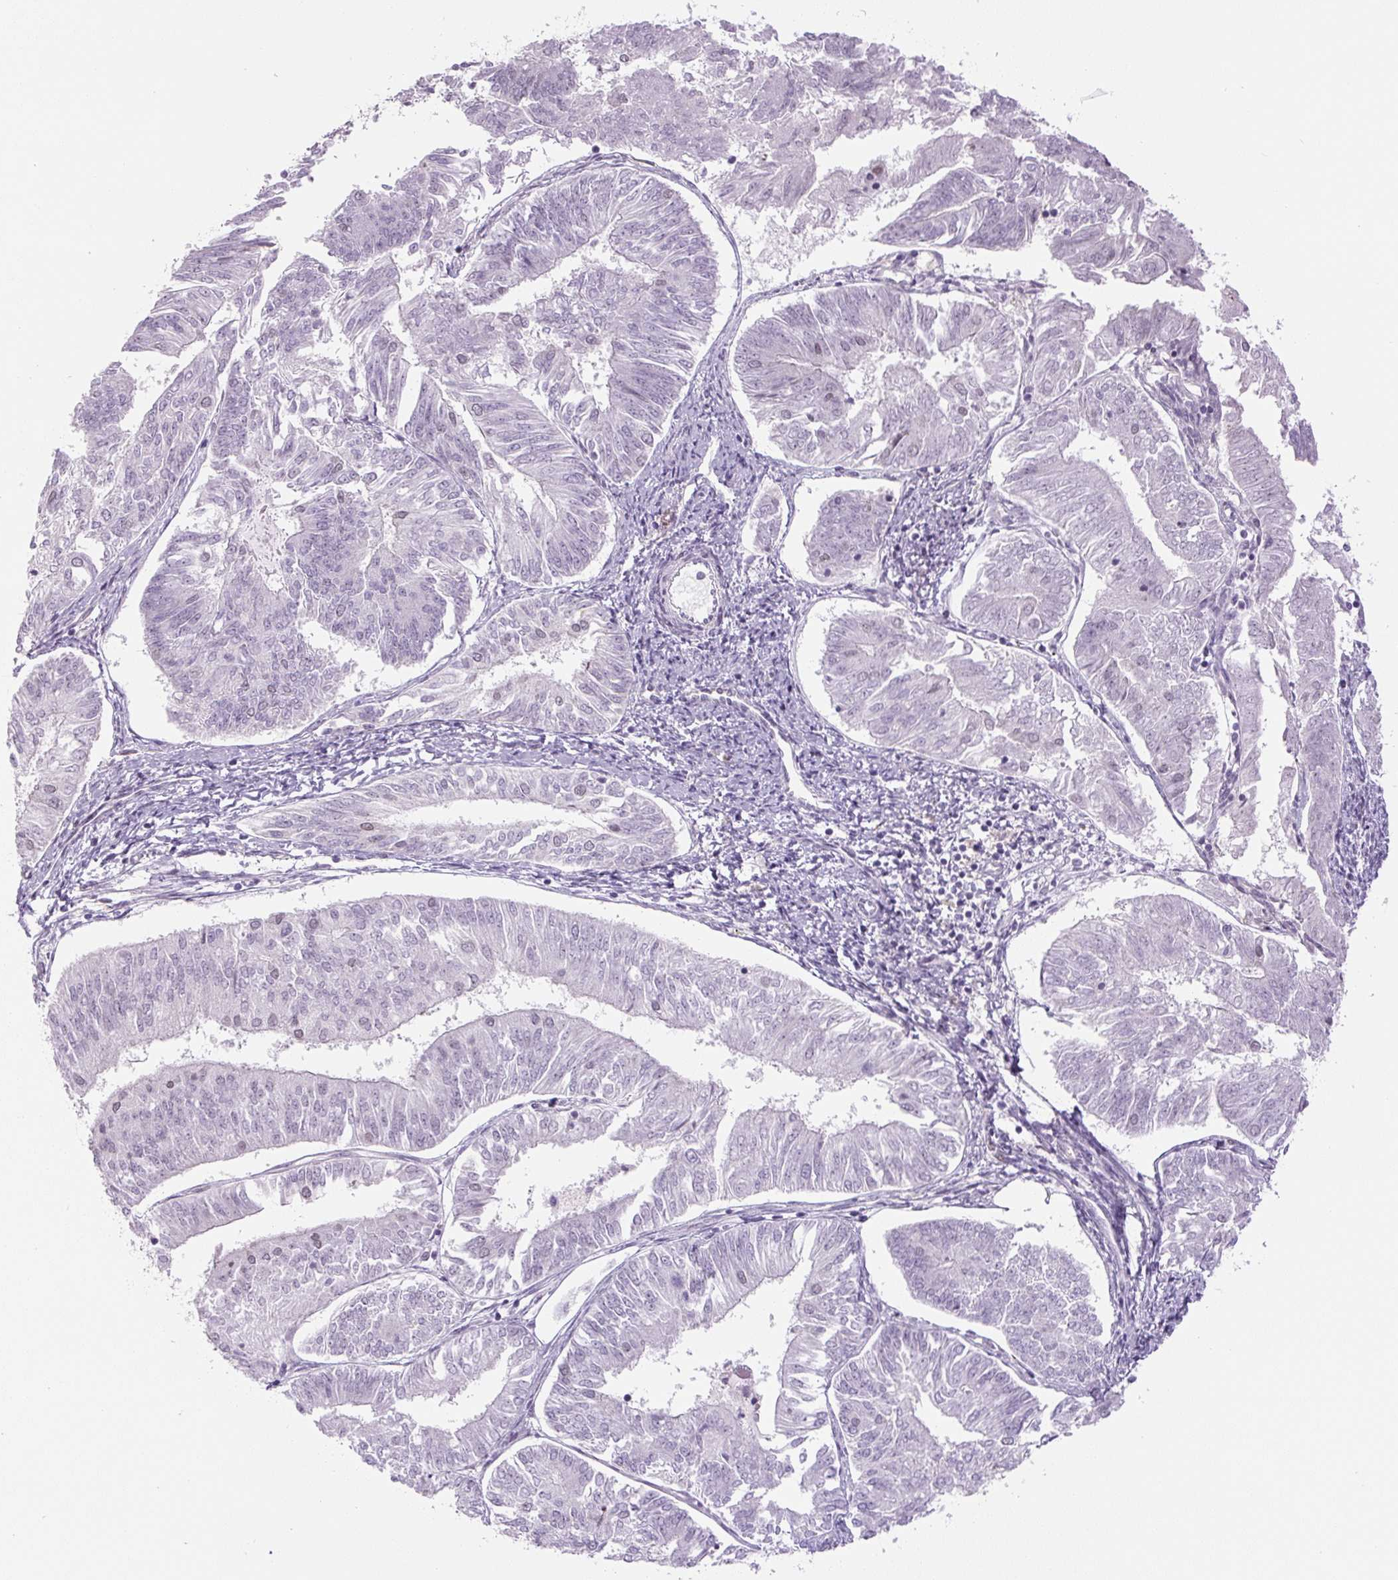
{"staining": {"intensity": "weak", "quantity": "<25%", "location": "nuclear"}, "tissue": "endometrial cancer", "cell_type": "Tumor cells", "image_type": "cancer", "snomed": [{"axis": "morphology", "description": "Adenocarcinoma, NOS"}, {"axis": "topography", "description": "Endometrium"}], "caption": "Immunohistochemistry histopathology image of neoplastic tissue: human endometrial cancer (adenocarcinoma) stained with DAB (3,3'-diaminobenzidine) exhibits no significant protein expression in tumor cells. (Stains: DAB immunohistochemistry (IHC) with hematoxylin counter stain, Microscopy: brightfield microscopy at high magnification).", "gene": "TCFL5", "patient": {"sex": "female", "age": 58}}